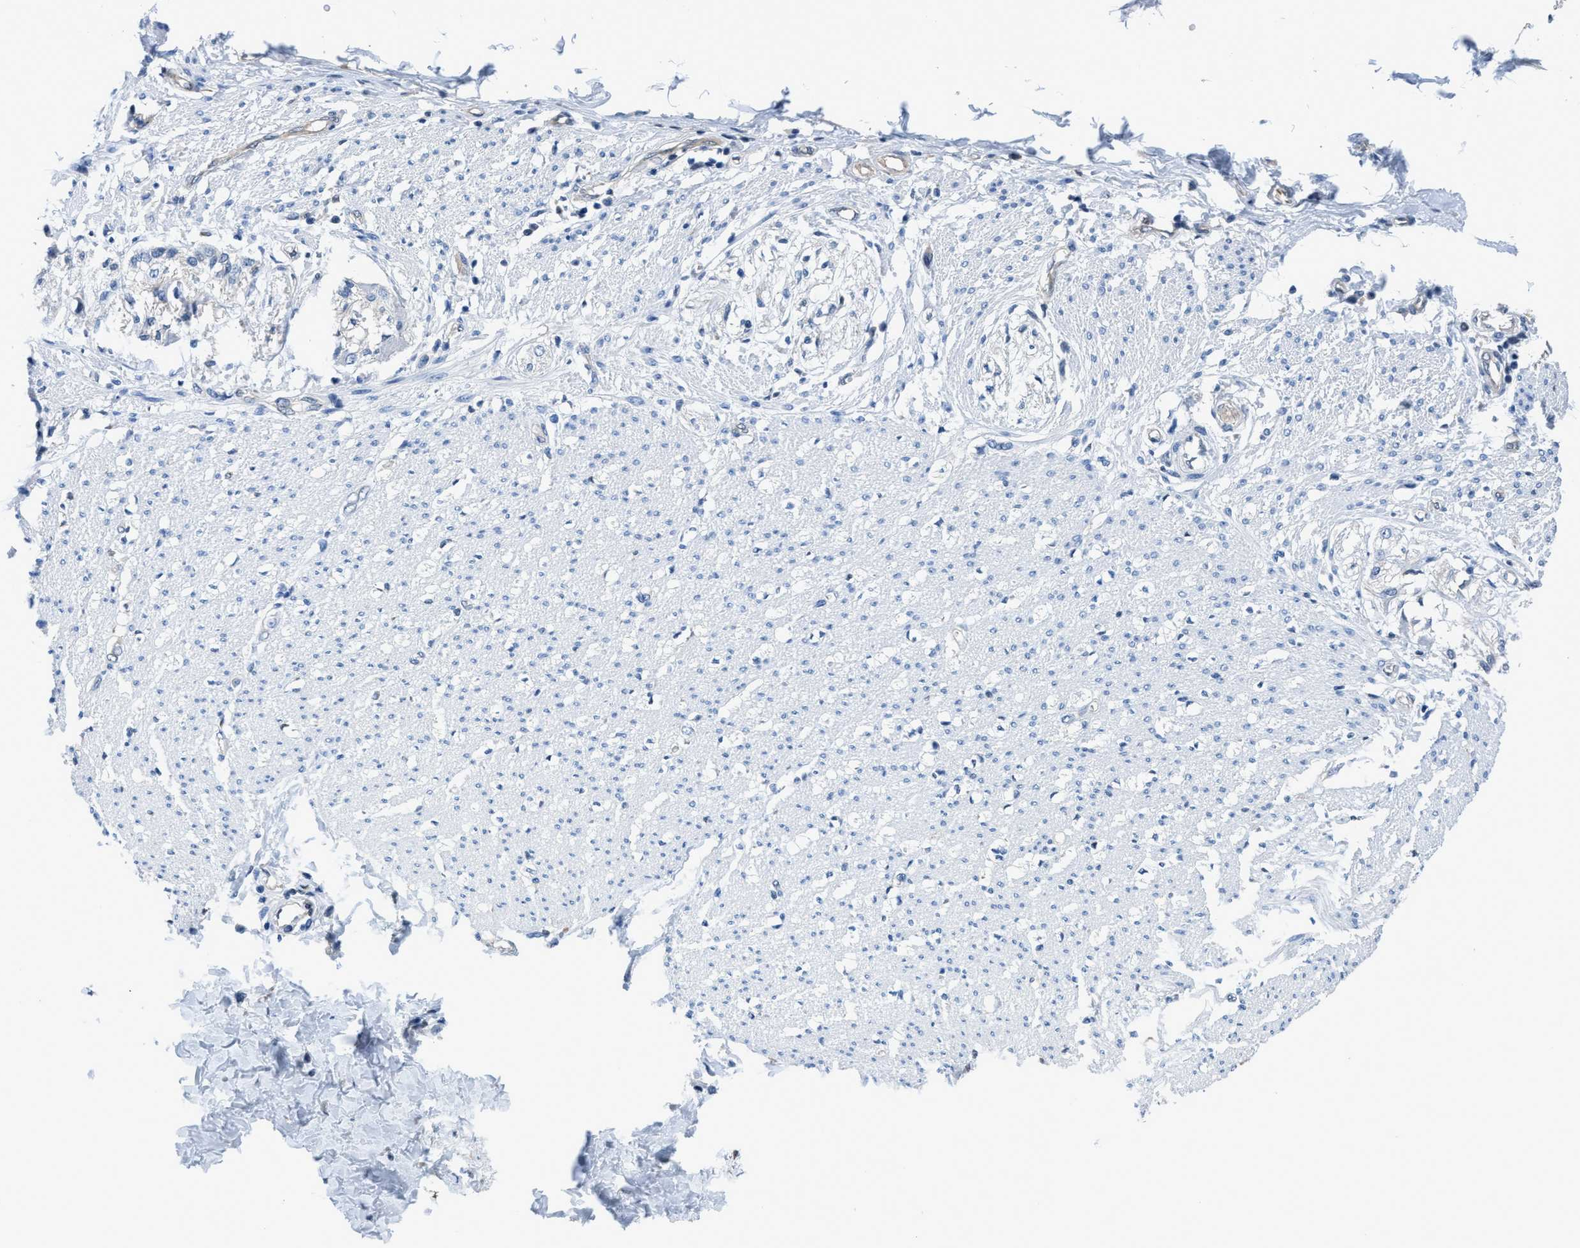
{"staining": {"intensity": "negative", "quantity": "none", "location": "none"}, "tissue": "smooth muscle", "cell_type": "Smooth muscle cells", "image_type": "normal", "snomed": [{"axis": "morphology", "description": "Normal tissue, NOS"}, {"axis": "morphology", "description": "Adenocarcinoma, NOS"}, {"axis": "topography", "description": "Colon"}, {"axis": "topography", "description": "Peripheral nerve tissue"}], "caption": "Immunohistochemical staining of unremarkable smooth muscle exhibits no significant positivity in smooth muscle cells. The staining was performed using DAB to visualize the protein expression in brown, while the nuclei were stained in blue with hematoxylin (Magnification: 20x).", "gene": "NUDT5", "patient": {"sex": "male", "age": 14}}